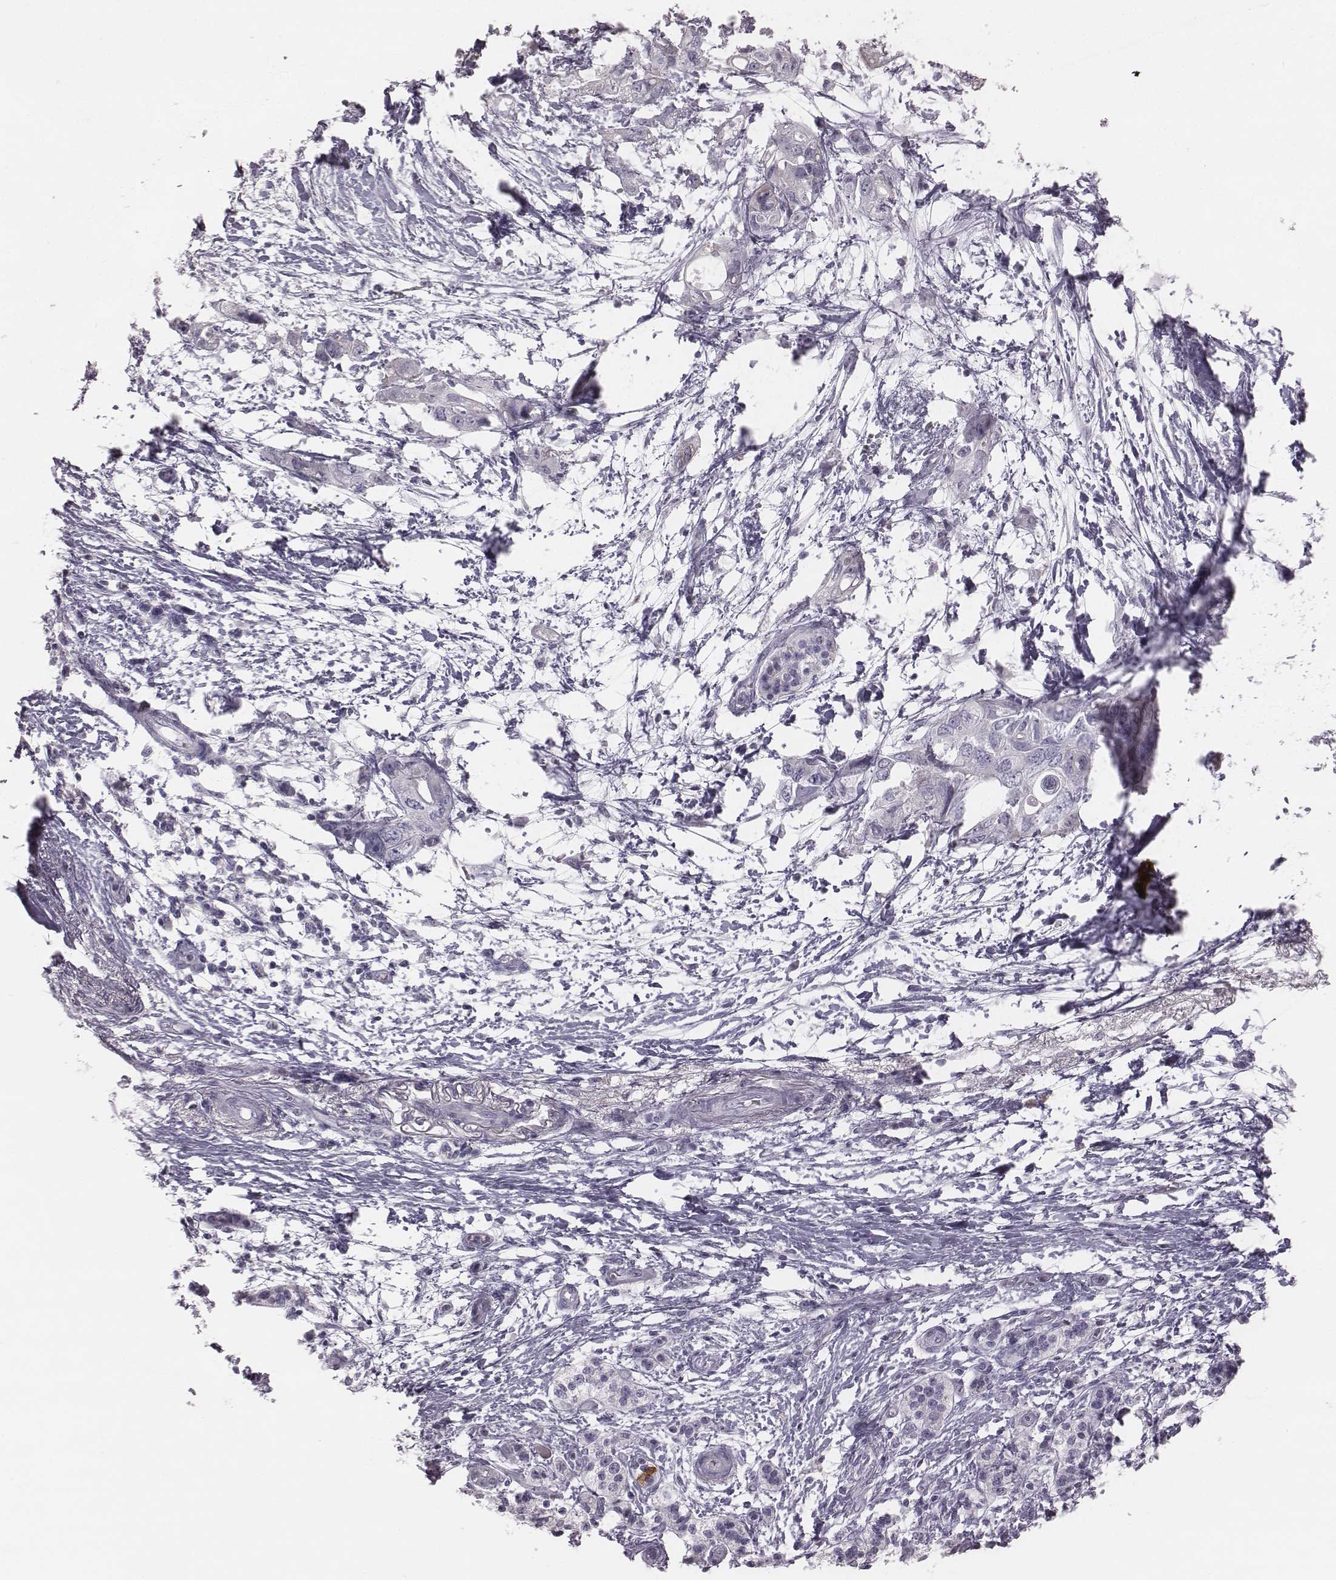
{"staining": {"intensity": "negative", "quantity": "none", "location": "none"}, "tissue": "pancreatic cancer", "cell_type": "Tumor cells", "image_type": "cancer", "snomed": [{"axis": "morphology", "description": "Adenocarcinoma, NOS"}, {"axis": "topography", "description": "Pancreas"}], "caption": "High magnification brightfield microscopy of pancreatic cancer stained with DAB (3,3'-diaminobenzidine) (brown) and counterstained with hematoxylin (blue): tumor cells show no significant expression. (Immunohistochemistry, brightfield microscopy, high magnification).", "gene": "C6orf58", "patient": {"sex": "female", "age": 72}}